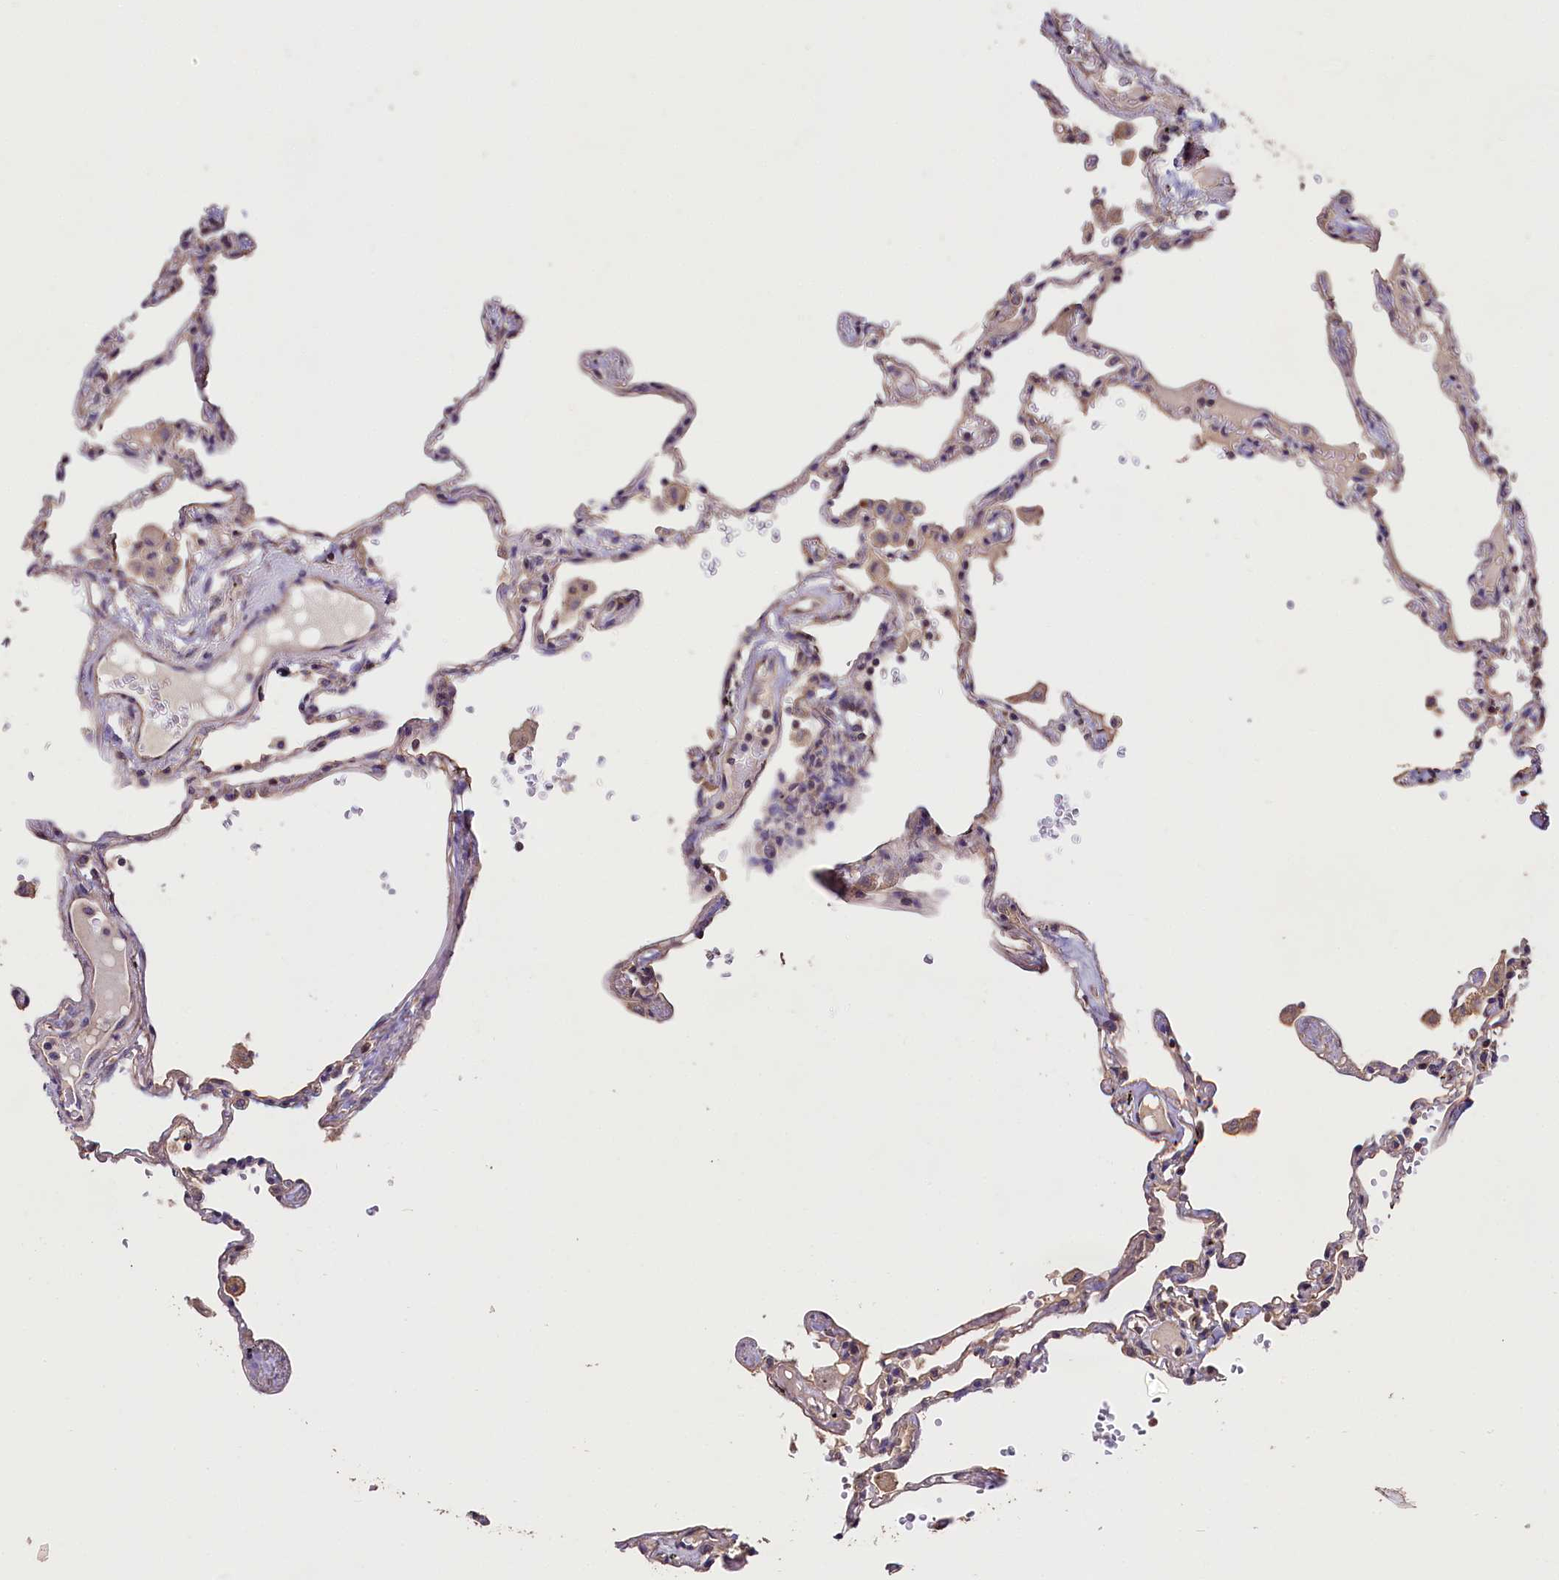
{"staining": {"intensity": "moderate", "quantity": "<25%", "location": "cytoplasmic/membranous"}, "tissue": "lung", "cell_type": "Alveolar cells", "image_type": "normal", "snomed": [{"axis": "morphology", "description": "Normal tissue, NOS"}, {"axis": "topography", "description": "Lung"}], "caption": "Approximately <25% of alveolar cells in benign human lung show moderate cytoplasmic/membranous protein expression as visualized by brown immunohistochemical staining.", "gene": "OAS3", "patient": {"sex": "female", "age": 67}}